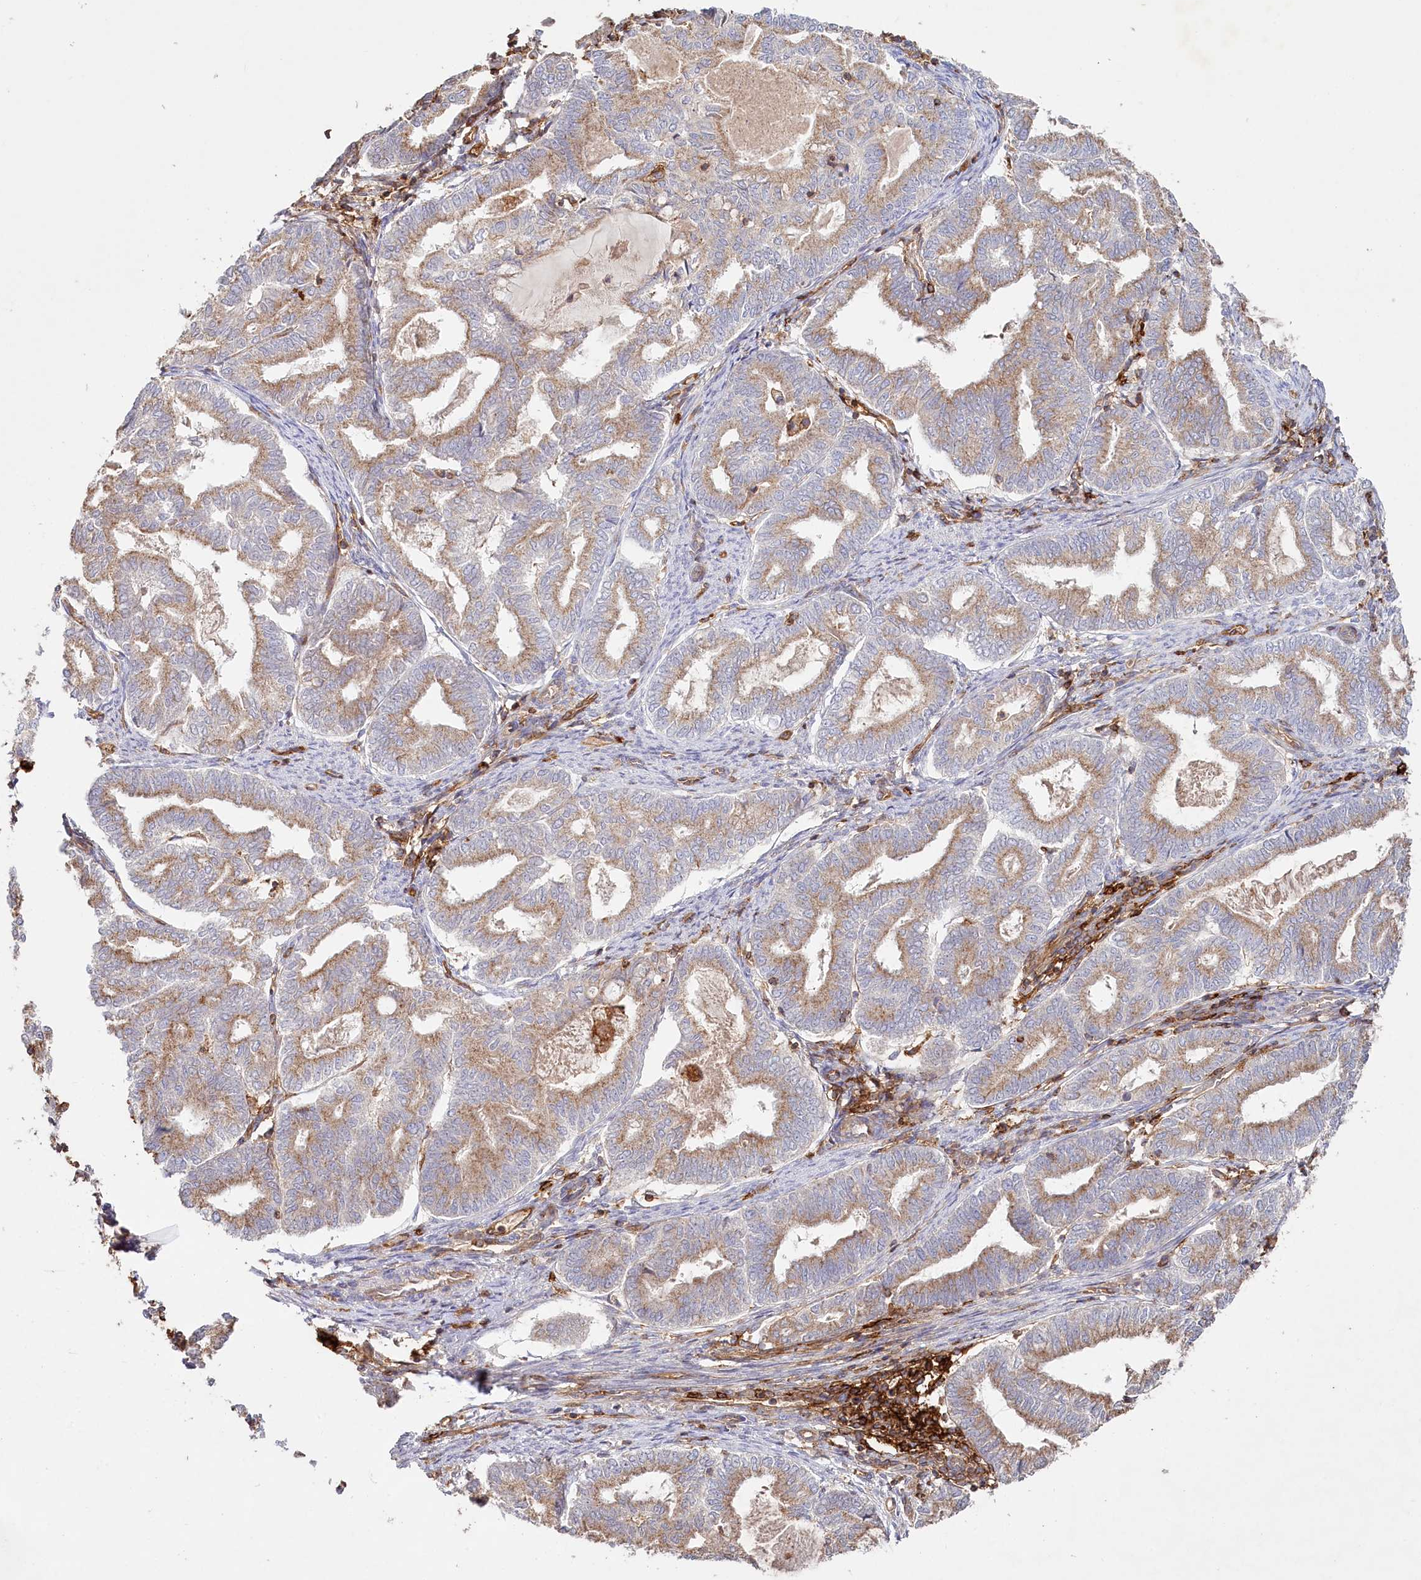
{"staining": {"intensity": "moderate", "quantity": ">75%", "location": "cytoplasmic/membranous"}, "tissue": "endometrial cancer", "cell_type": "Tumor cells", "image_type": "cancer", "snomed": [{"axis": "morphology", "description": "Adenocarcinoma, NOS"}, {"axis": "topography", "description": "Endometrium"}], "caption": "Protein analysis of endometrial cancer tissue exhibits moderate cytoplasmic/membranous positivity in about >75% of tumor cells.", "gene": "RBP5", "patient": {"sex": "female", "age": 79}}